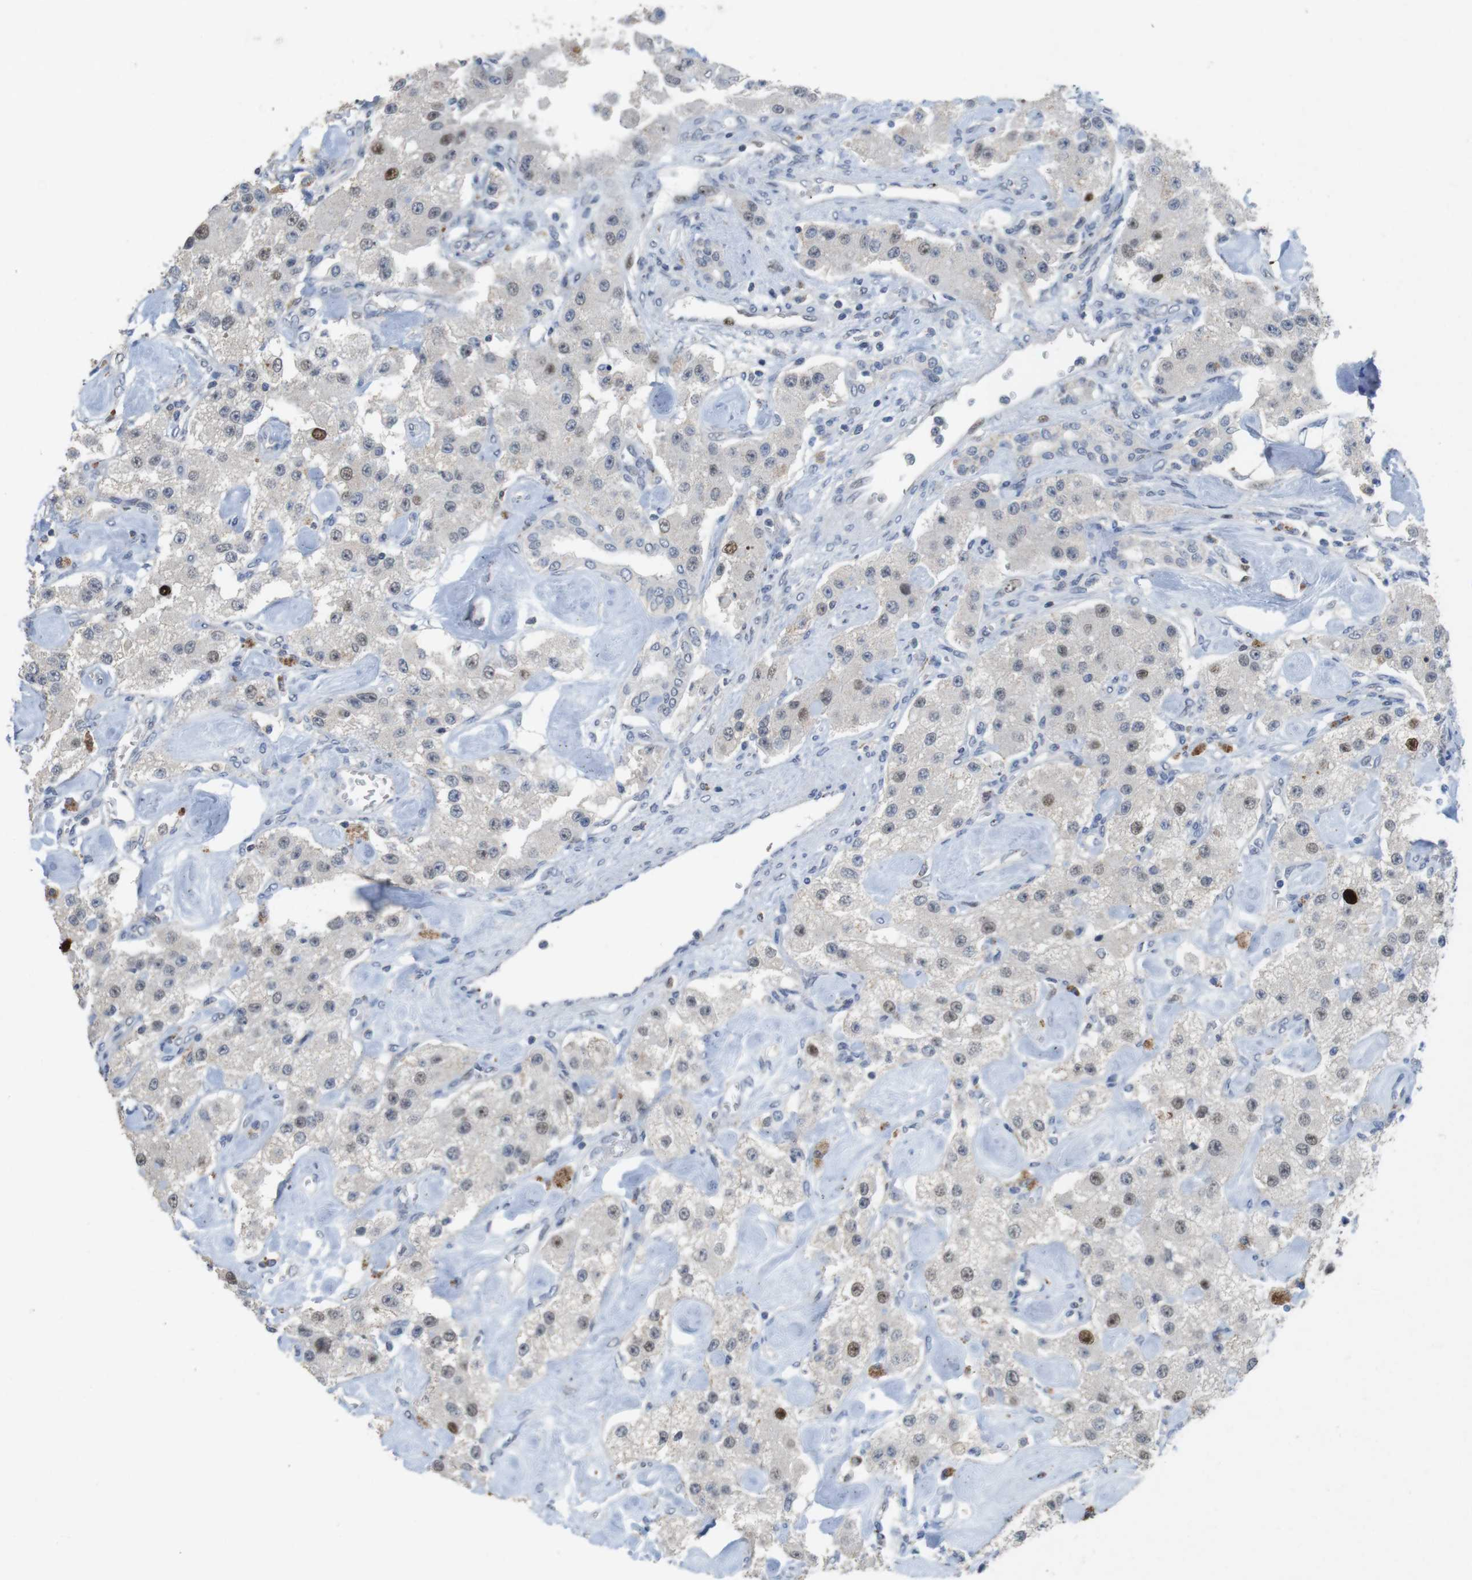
{"staining": {"intensity": "negative", "quantity": "none", "location": "none"}, "tissue": "carcinoid", "cell_type": "Tumor cells", "image_type": "cancer", "snomed": [{"axis": "morphology", "description": "Carcinoid, malignant, NOS"}, {"axis": "topography", "description": "Pancreas"}], "caption": "Immunohistochemistry photomicrograph of neoplastic tissue: human carcinoid stained with DAB (3,3'-diaminobenzidine) demonstrates no significant protein positivity in tumor cells. Brightfield microscopy of immunohistochemistry stained with DAB (3,3'-diaminobenzidine) (brown) and hematoxylin (blue), captured at high magnification.", "gene": "KPNA2", "patient": {"sex": "male", "age": 41}}